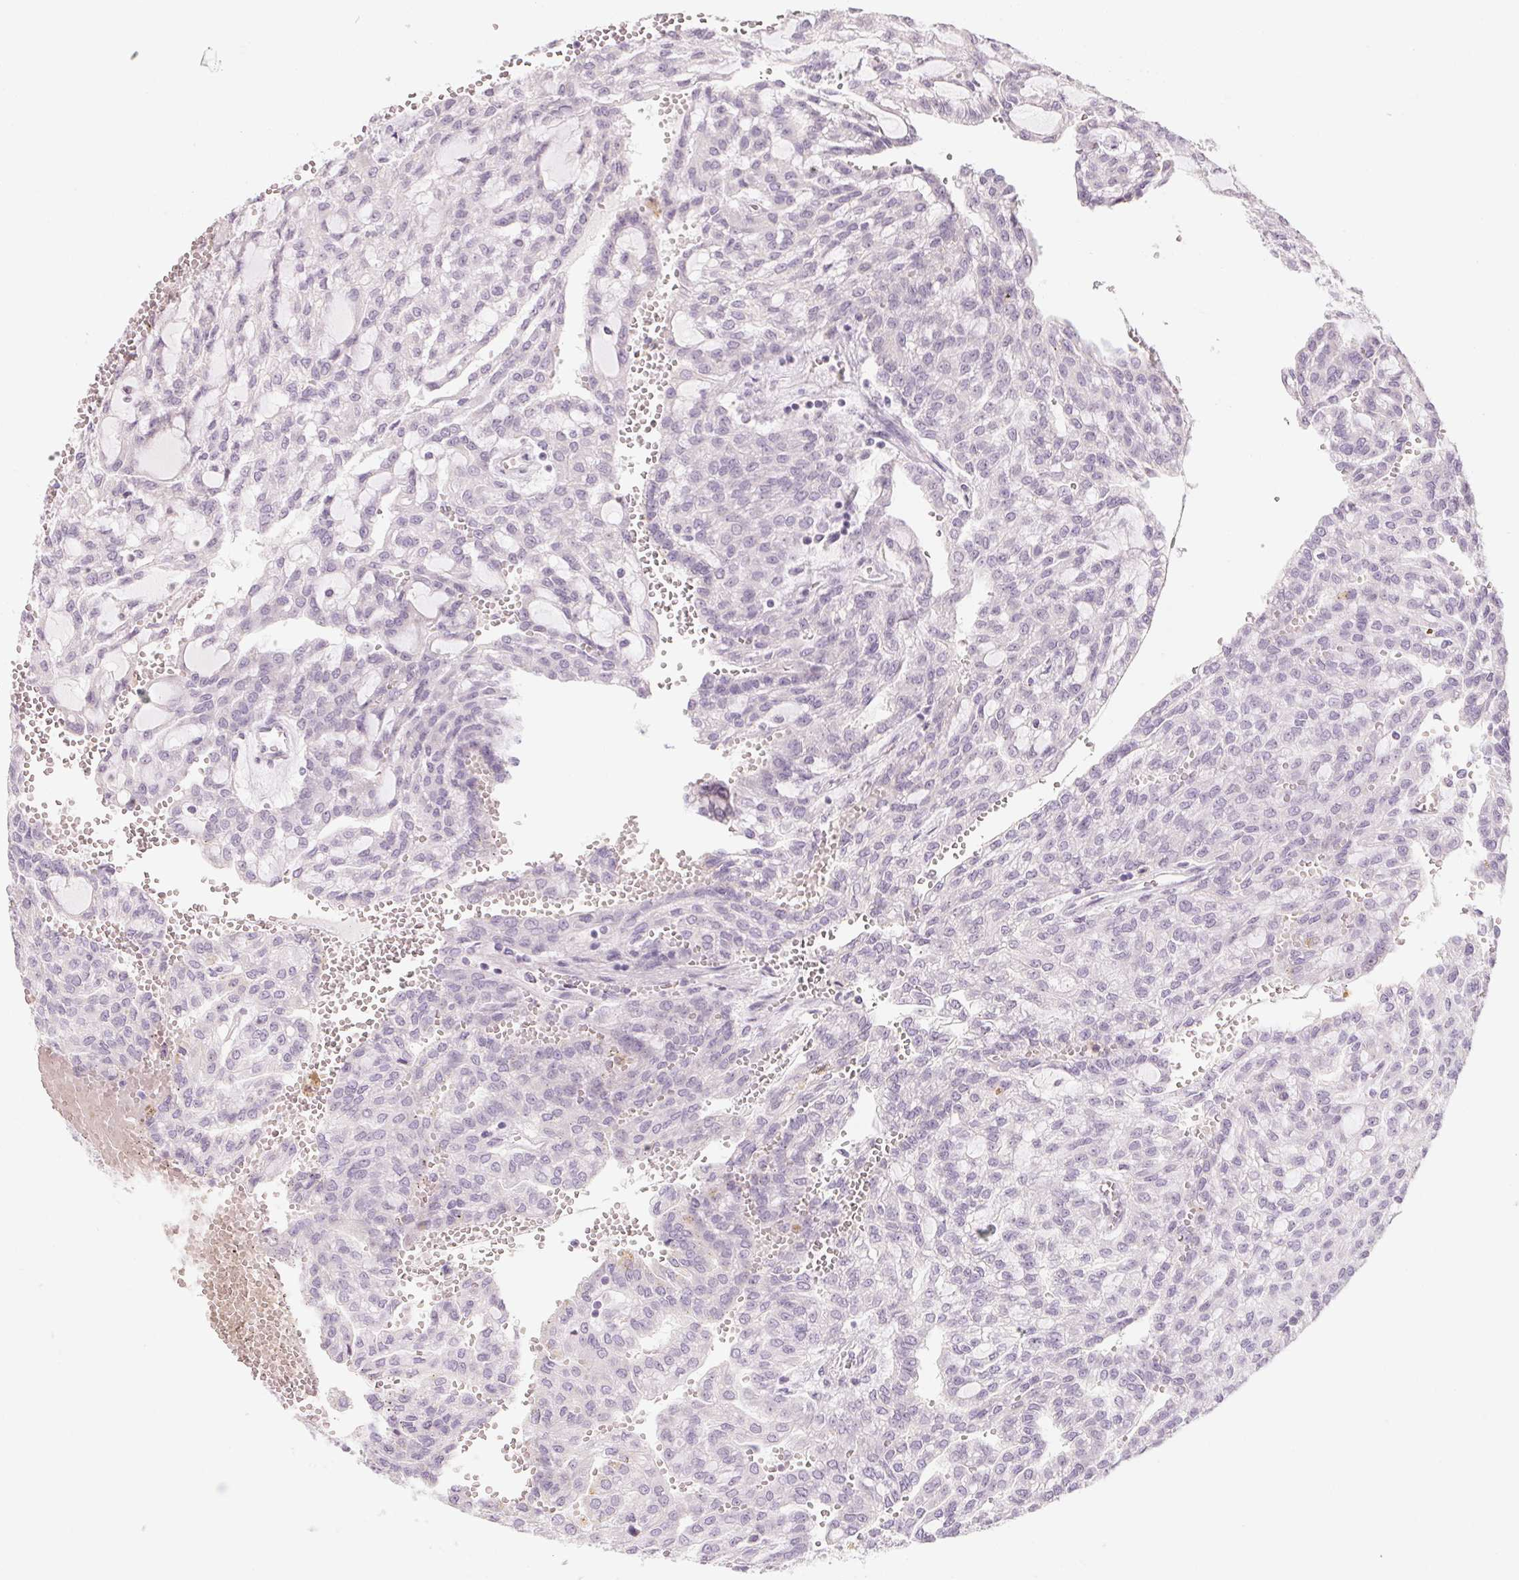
{"staining": {"intensity": "negative", "quantity": "none", "location": "none"}, "tissue": "renal cancer", "cell_type": "Tumor cells", "image_type": "cancer", "snomed": [{"axis": "morphology", "description": "Adenocarcinoma, NOS"}, {"axis": "topography", "description": "Kidney"}], "caption": "Tumor cells are negative for brown protein staining in renal cancer (adenocarcinoma).", "gene": "POU1F1", "patient": {"sex": "male", "age": 63}}